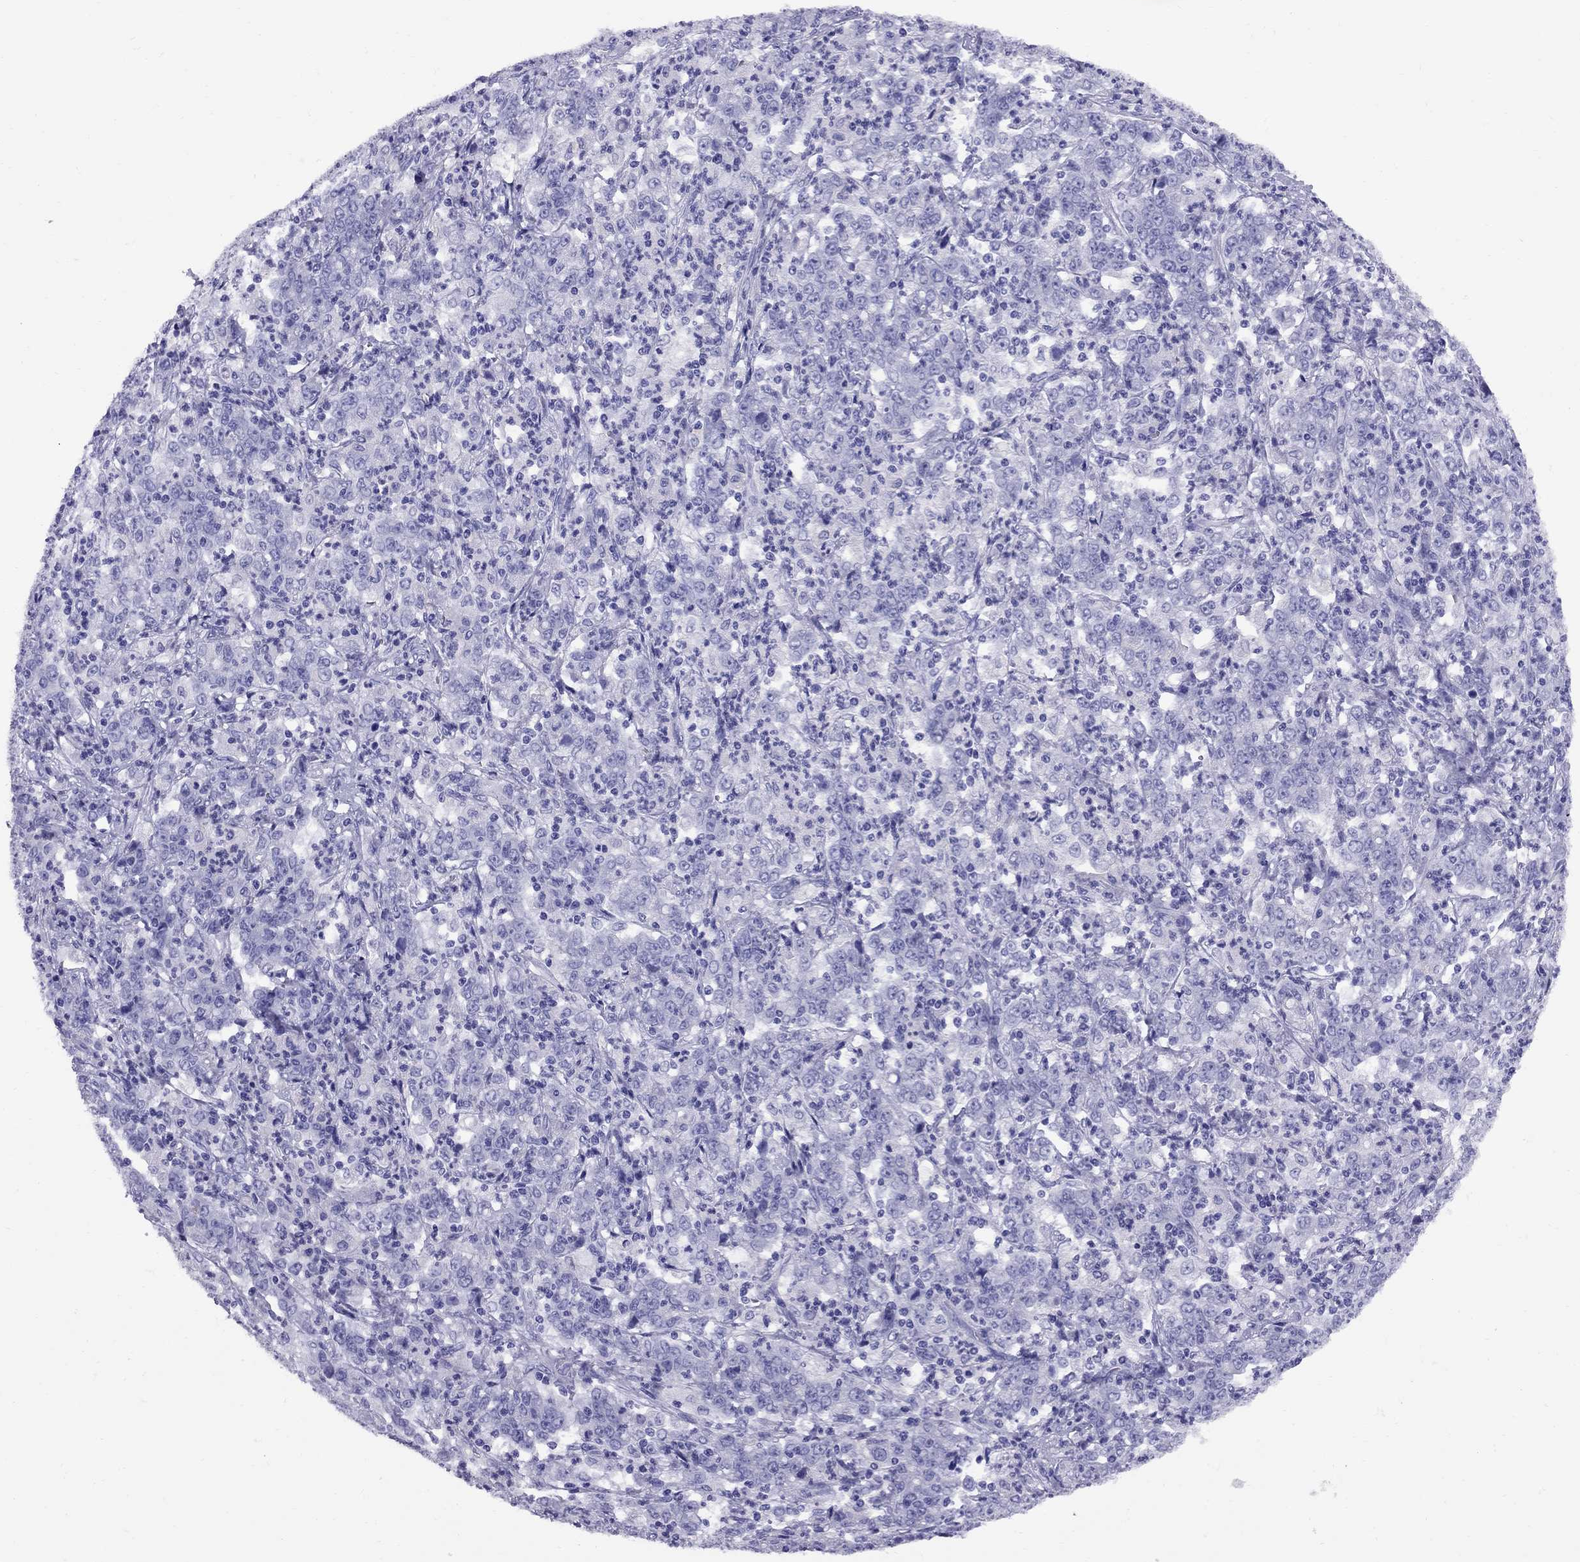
{"staining": {"intensity": "negative", "quantity": "none", "location": "none"}, "tissue": "stomach cancer", "cell_type": "Tumor cells", "image_type": "cancer", "snomed": [{"axis": "morphology", "description": "Adenocarcinoma, NOS"}, {"axis": "topography", "description": "Stomach, lower"}], "caption": "Tumor cells show no significant protein expression in stomach cancer.", "gene": "AVPR1B", "patient": {"sex": "female", "age": 71}}